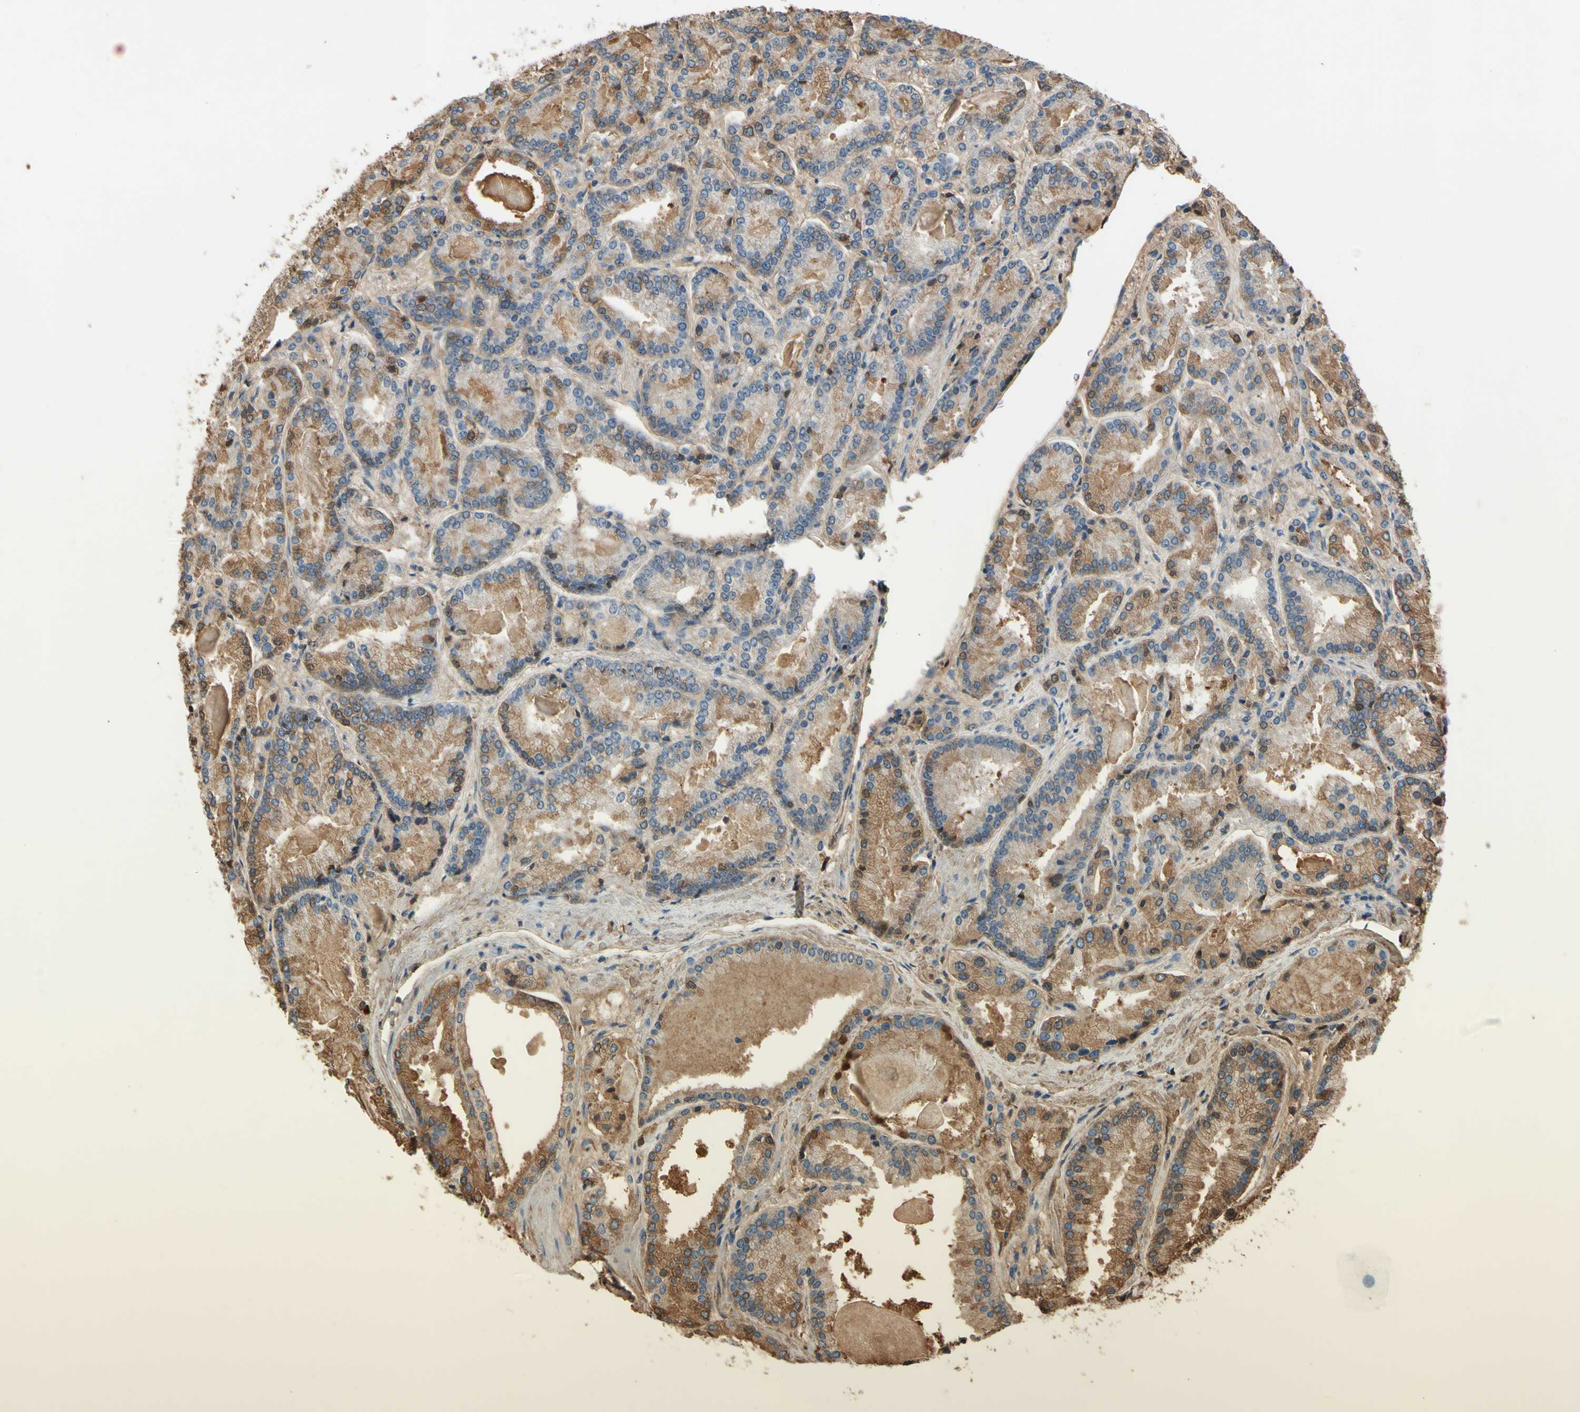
{"staining": {"intensity": "moderate", "quantity": "25%-75%", "location": "cytoplasmic/membranous"}, "tissue": "prostate cancer", "cell_type": "Tumor cells", "image_type": "cancer", "snomed": [{"axis": "morphology", "description": "Adenocarcinoma, Low grade"}, {"axis": "topography", "description": "Prostate"}], "caption": "Tumor cells demonstrate moderate cytoplasmic/membranous positivity in approximately 25%-75% of cells in prostate low-grade adenocarcinoma.", "gene": "TIMP2", "patient": {"sex": "male", "age": 59}}